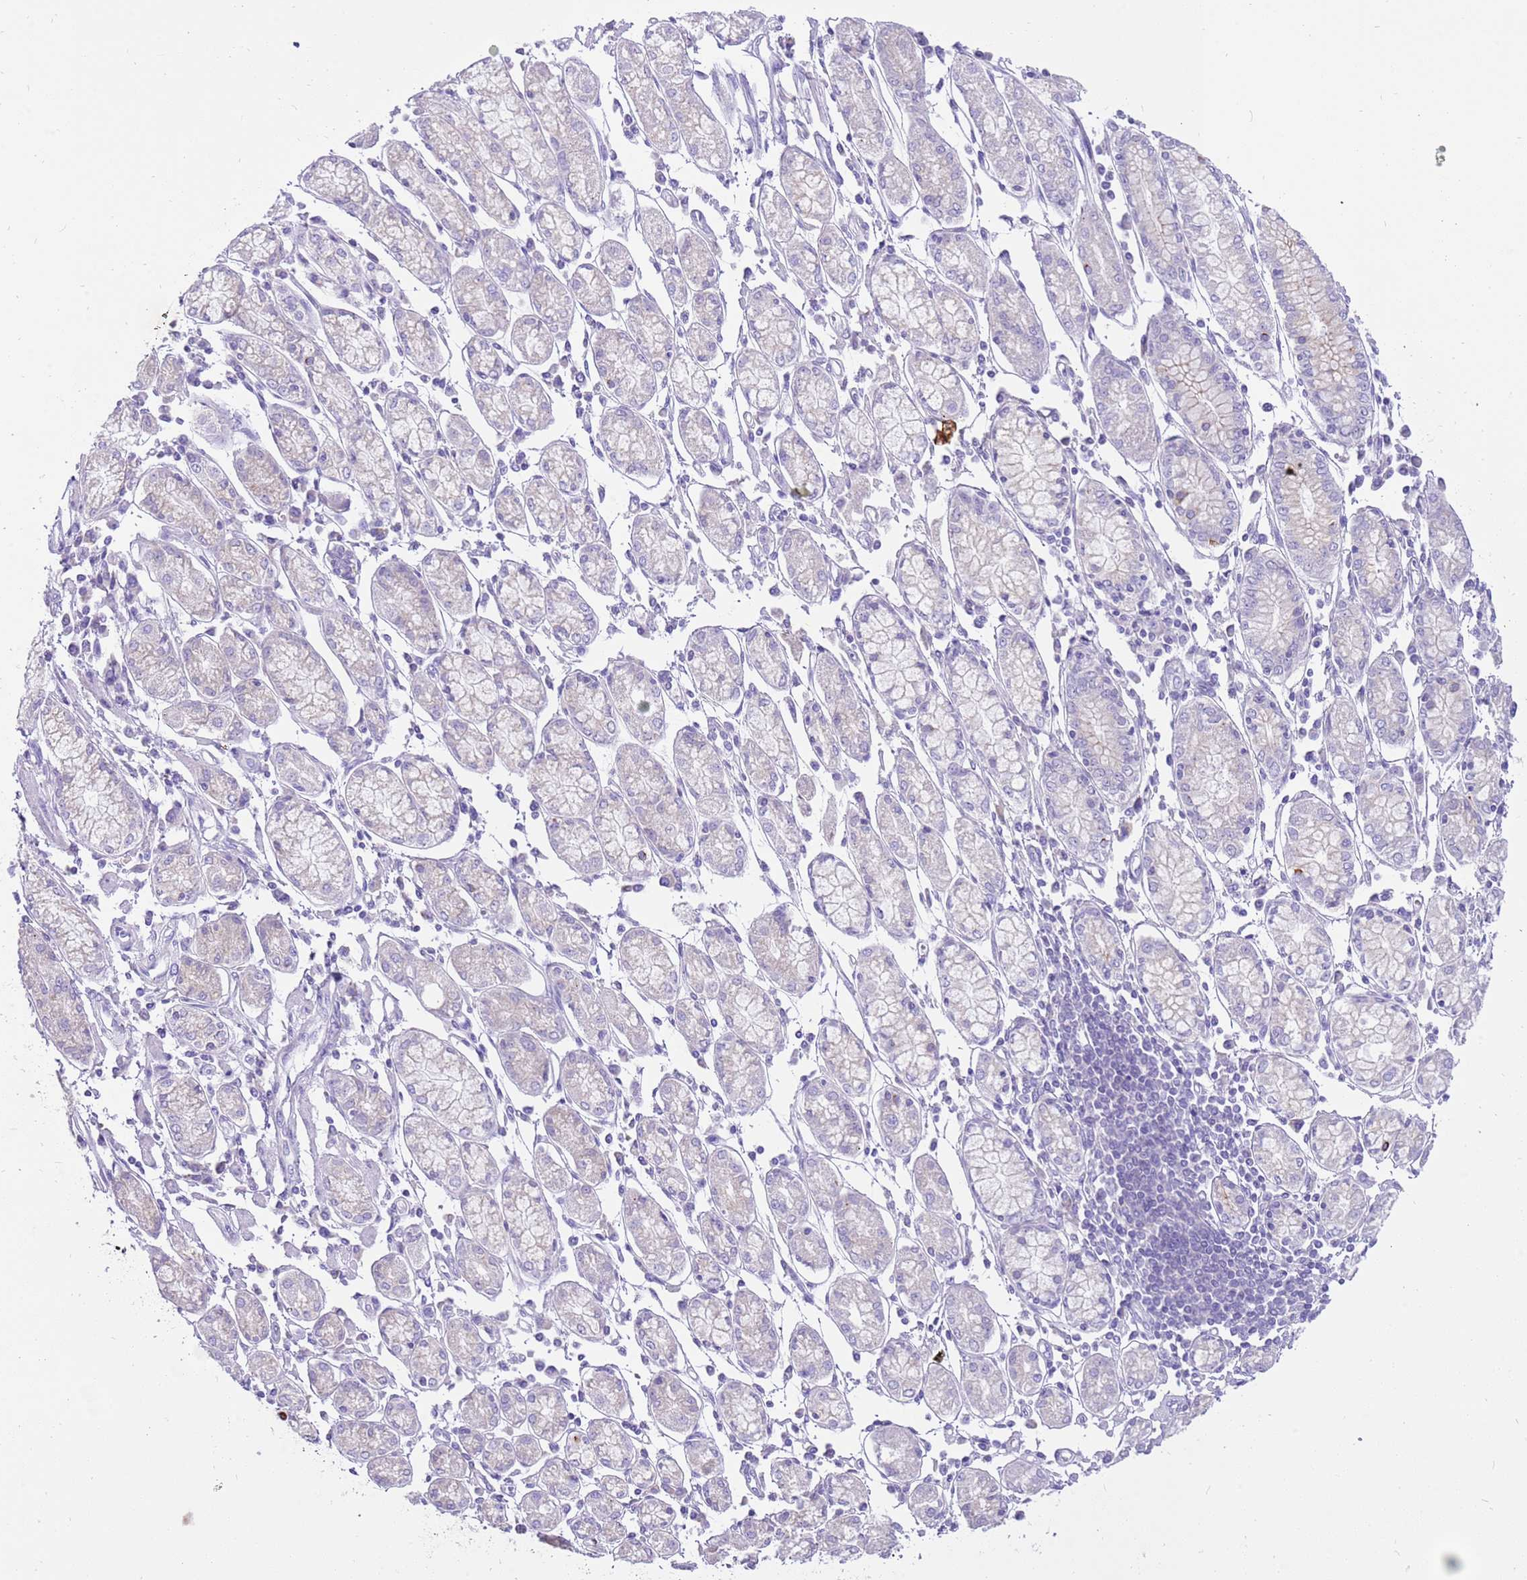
{"staining": {"intensity": "negative", "quantity": "none", "location": "none"}, "tissue": "stomach cancer", "cell_type": "Tumor cells", "image_type": "cancer", "snomed": [{"axis": "morphology", "description": "Adenocarcinoma, NOS"}, {"axis": "topography", "description": "Stomach"}], "caption": "DAB (3,3'-diaminobenzidine) immunohistochemical staining of adenocarcinoma (stomach) reveals no significant staining in tumor cells.", "gene": "R3HDM4", "patient": {"sex": "female", "age": 59}}